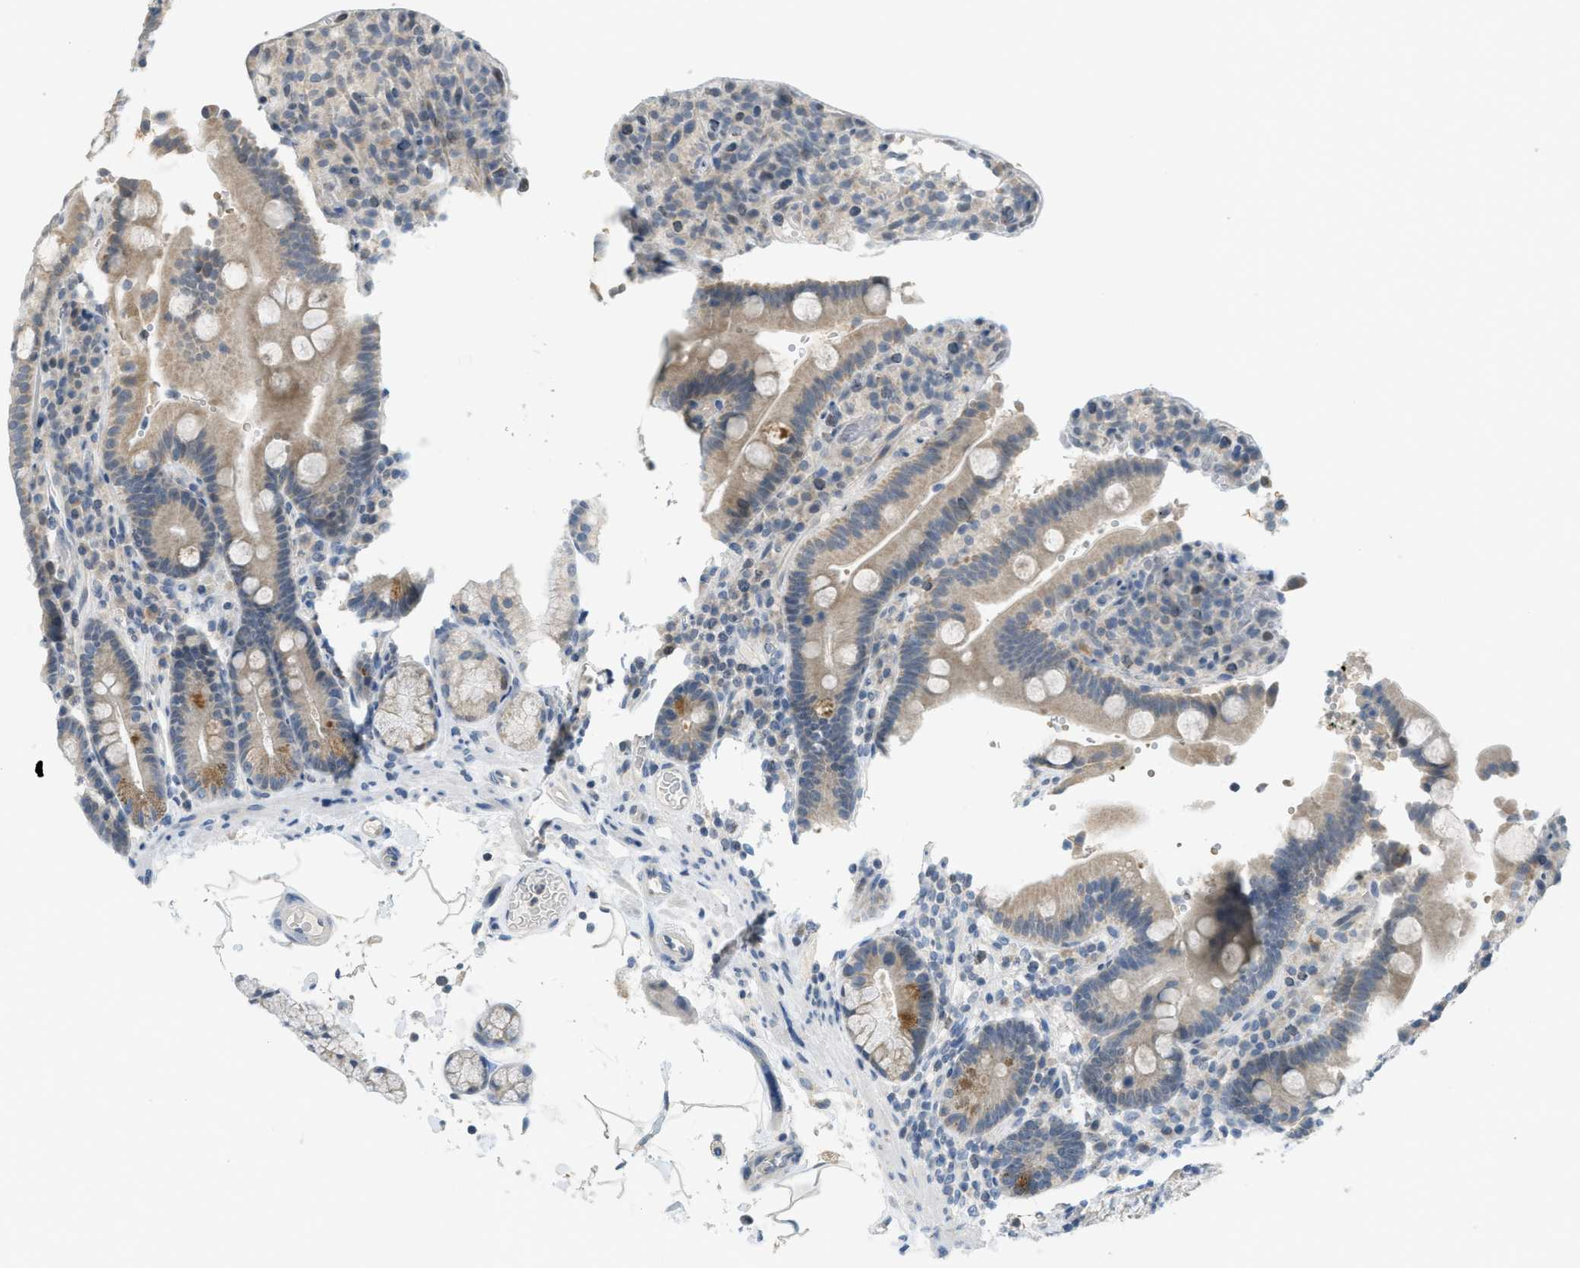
{"staining": {"intensity": "weak", "quantity": ">75%", "location": "cytoplasmic/membranous"}, "tissue": "duodenum", "cell_type": "Glandular cells", "image_type": "normal", "snomed": [{"axis": "morphology", "description": "Normal tissue, NOS"}, {"axis": "topography", "description": "Small intestine, NOS"}], "caption": "Approximately >75% of glandular cells in normal human duodenum exhibit weak cytoplasmic/membranous protein staining as visualized by brown immunohistochemical staining.", "gene": "TXNDC2", "patient": {"sex": "female", "age": 71}}